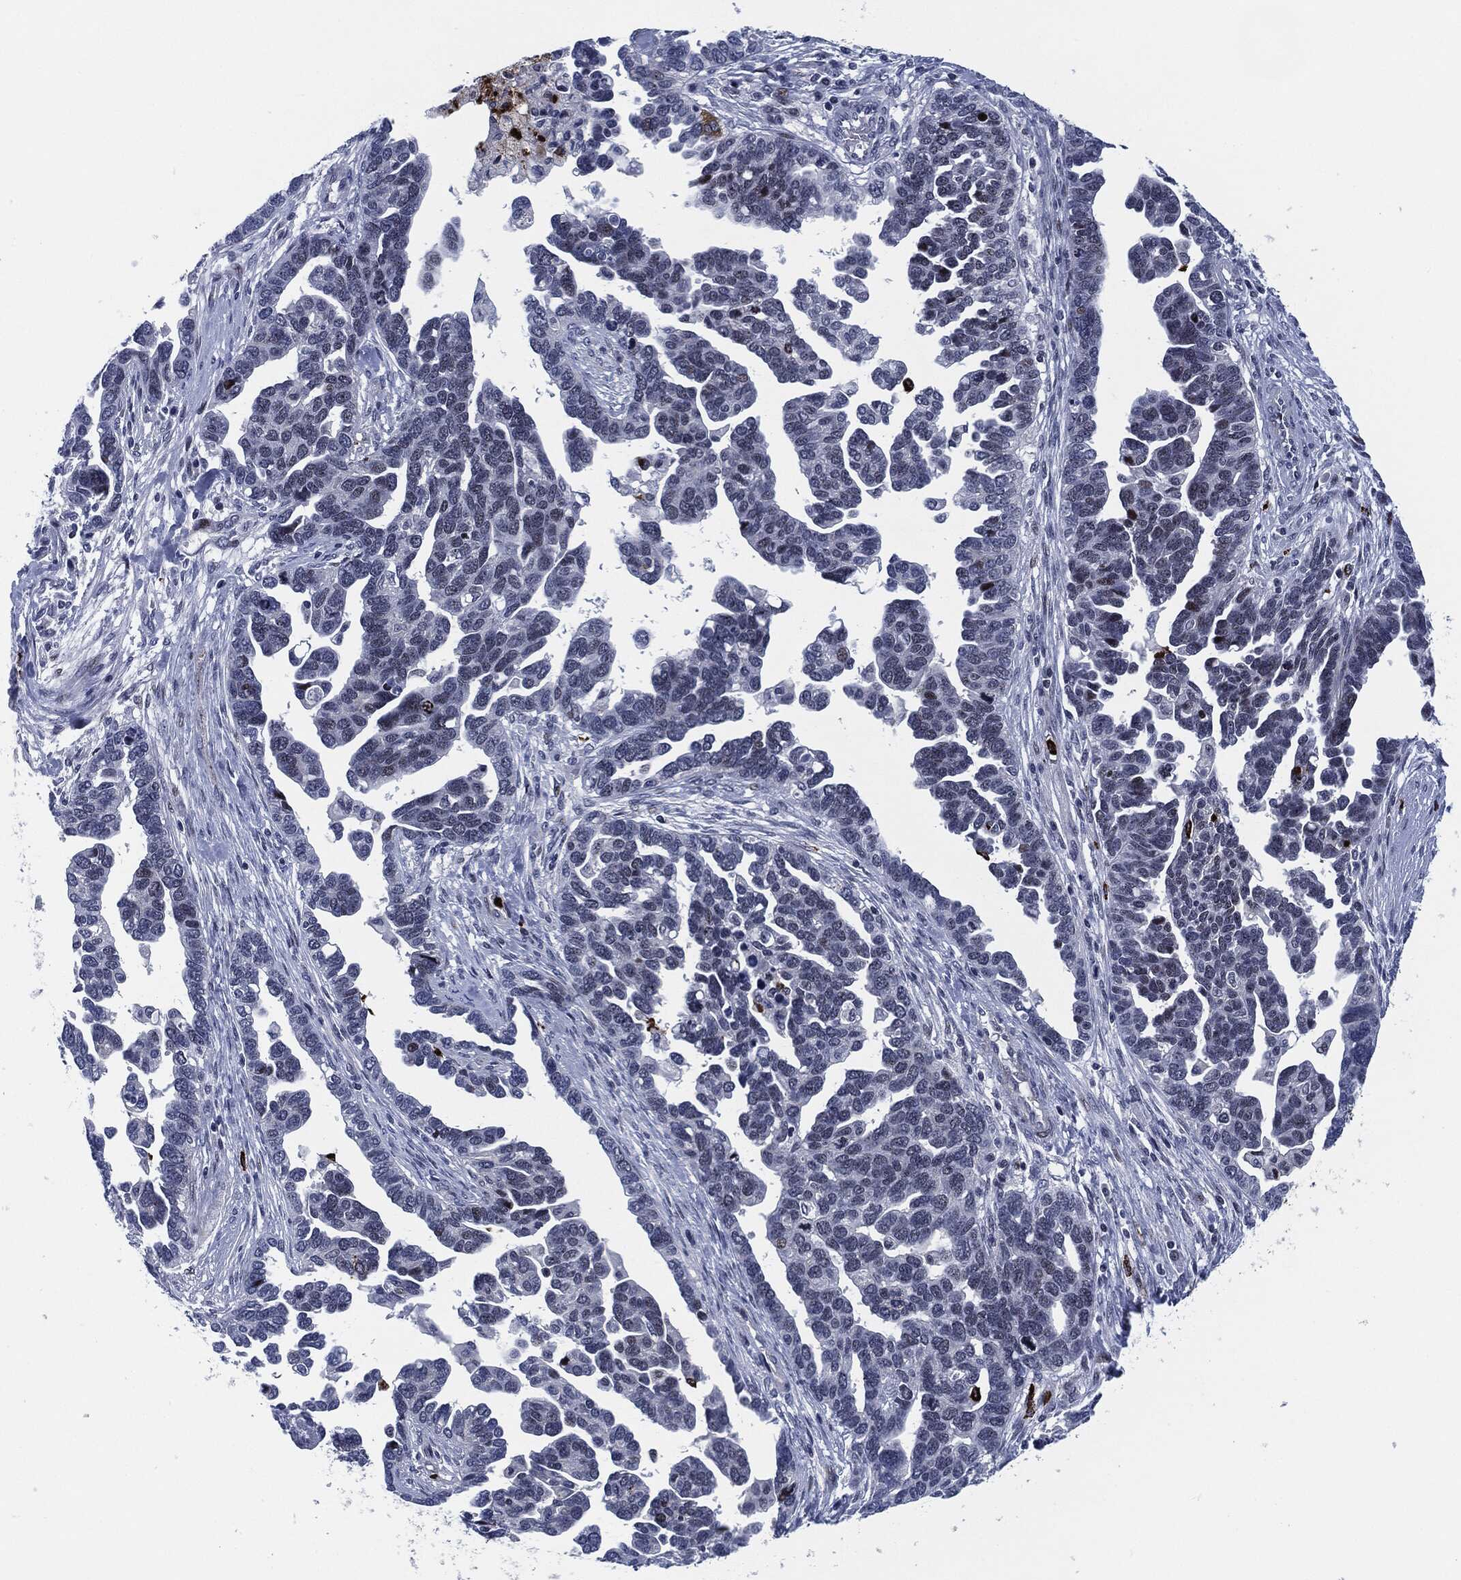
{"staining": {"intensity": "negative", "quantity": "none", "location": "none"}, "tissue": "ovarian cancer", "cell_type": "Tumor cells", "image_type": "cancer", "snomed": [{"axis": "morphology", "description": "Cystadenocarcinoma, serous, NOS"}, {"axis": "topography", "description": "Ovary"}], "caption": "Protein analysis of ovarian serous cystadenocarcinoma exhibits no significant positivity in tumor cells.", "gene": "MPO", "patient": {"sex": "female", "age": 54}}